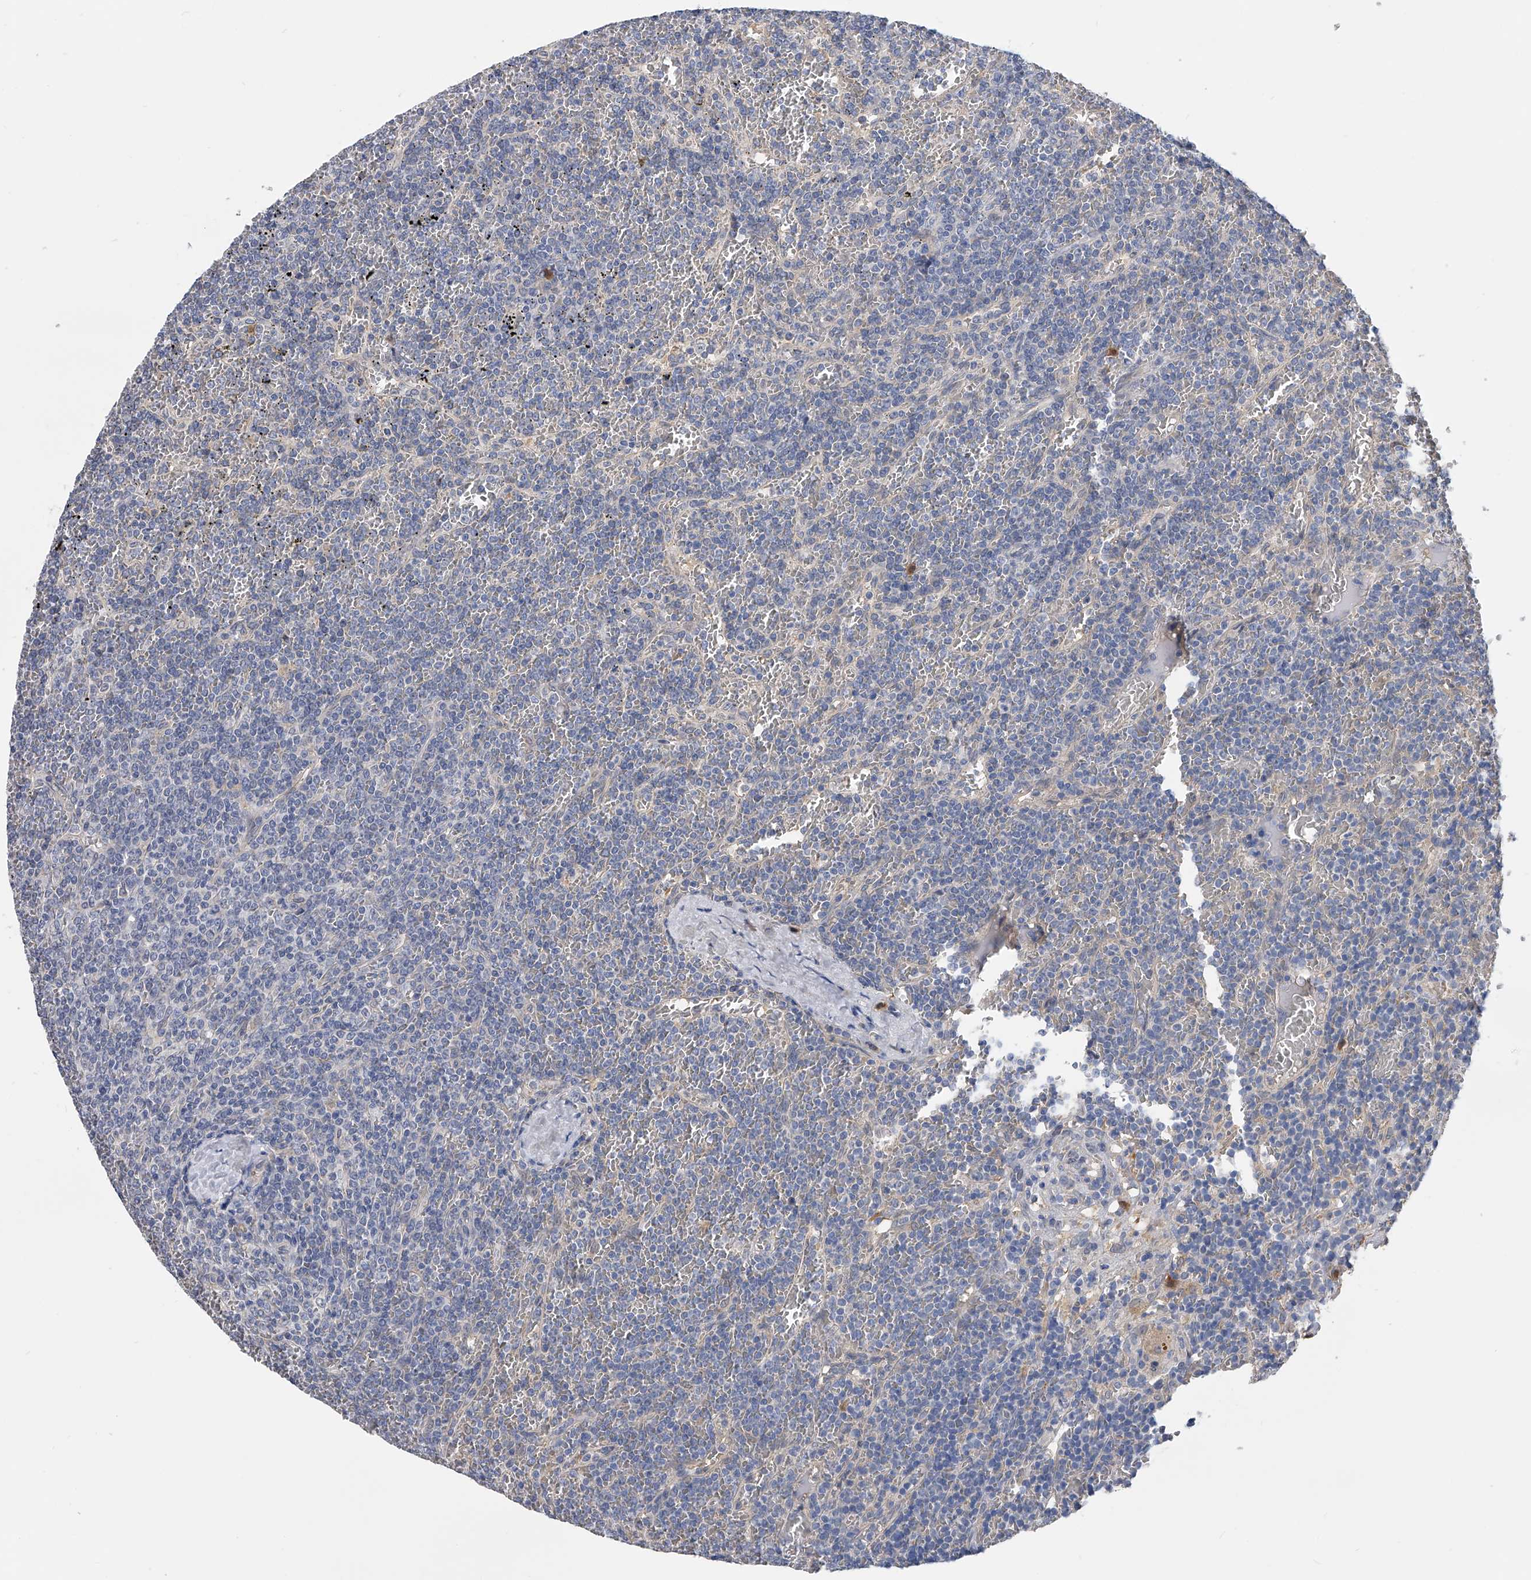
{"staining": {"intensity": "negative", "quantity": "none", "location": "none"}, "tissue": "lymphoma", "cell_type": "Tumor cells", "image_type": "cancer", "snomed": [{"axis": "morphology", "description": "Malignant lymphoma, non-Hodgkin's type, Low grade"}, {"axis": "topography", "description": "Spleen"}], "caption": "This is an IHC micrograph of lymphoma. There is no staining in tumor cells.", "gene": "PGM3", "patient": {"sex": "female", "age": 19}}